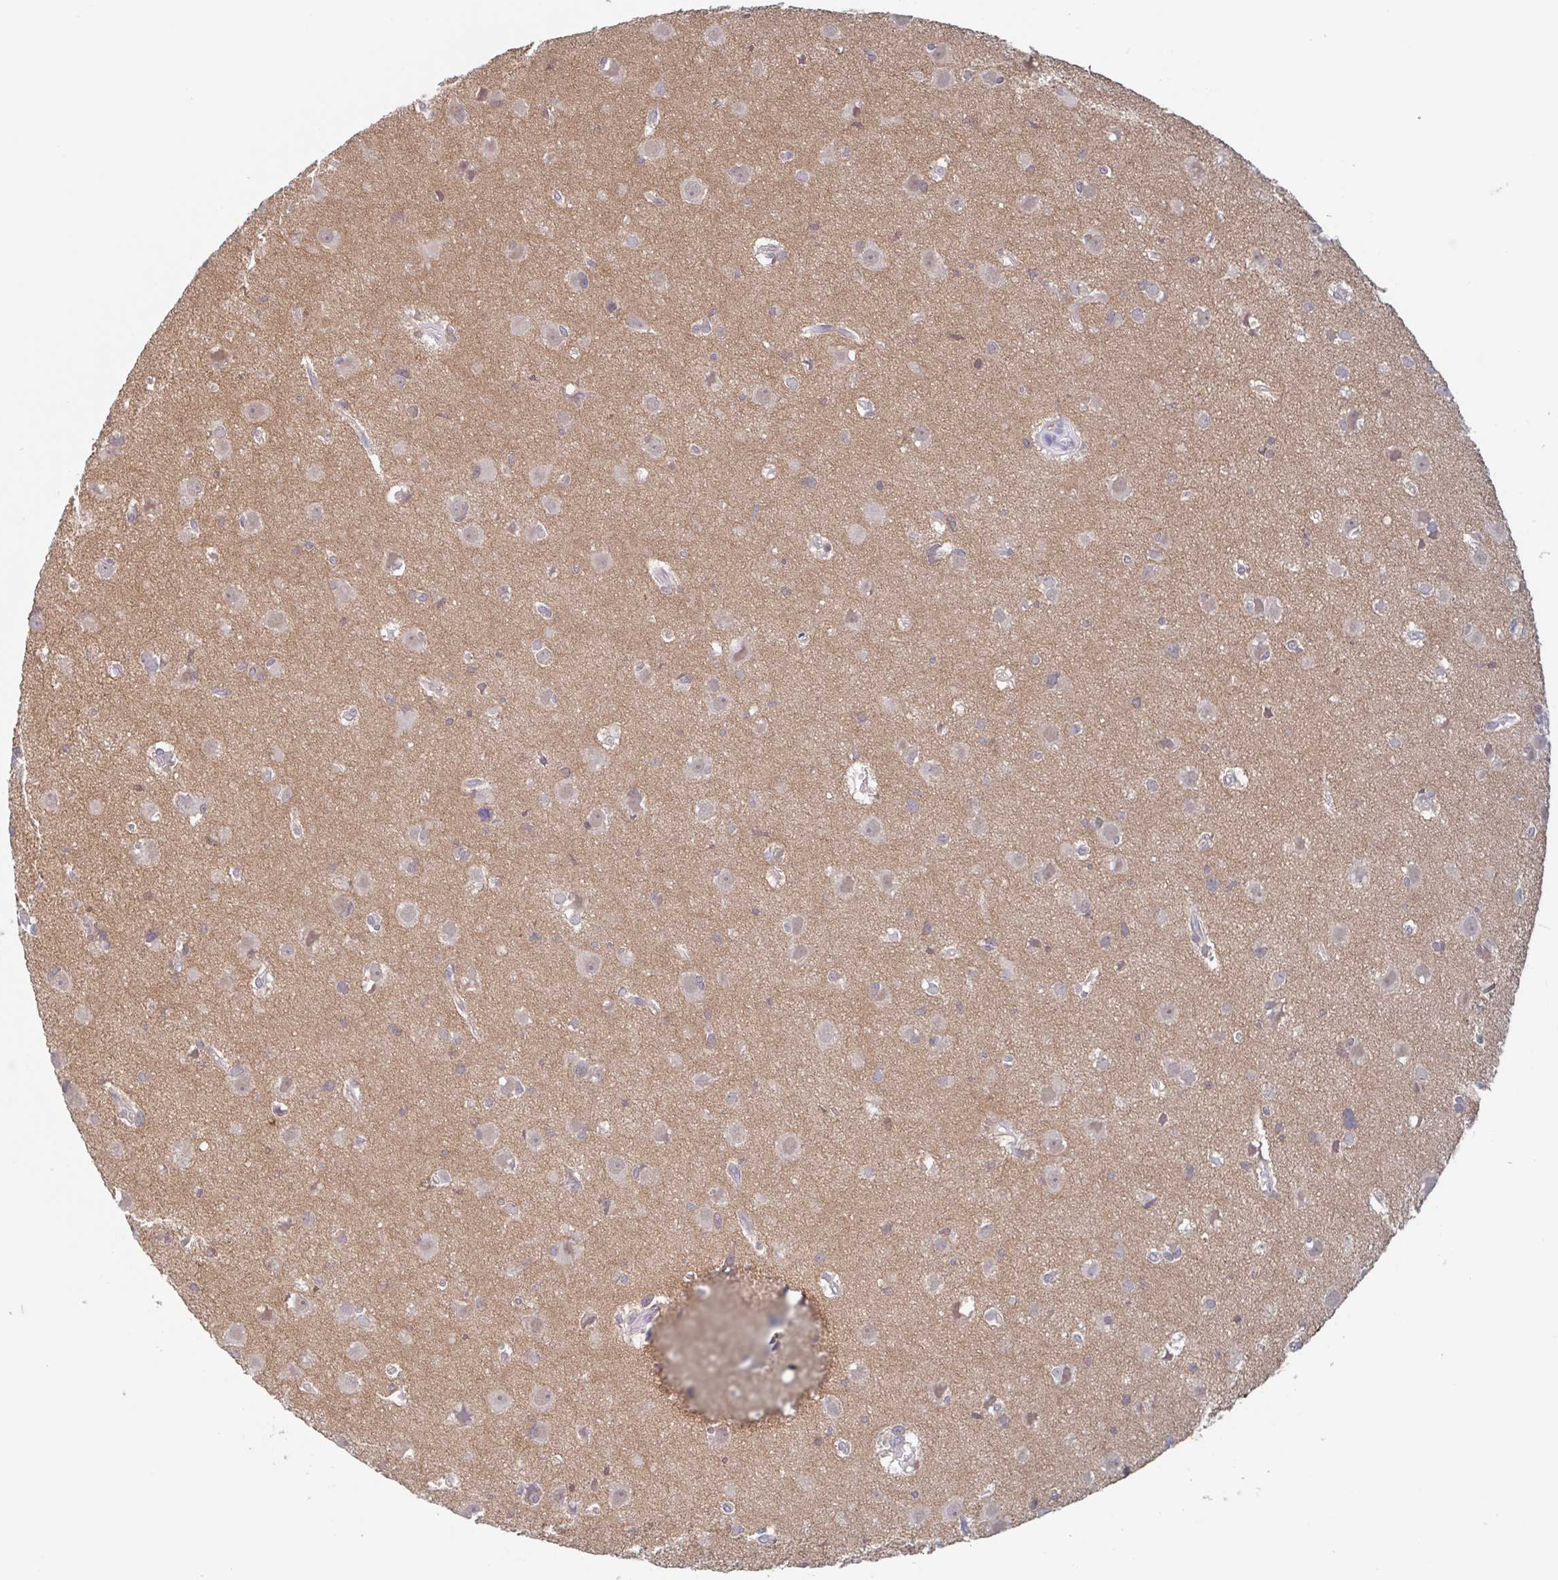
{"staining": {"intensity": "weak", "quantity": "25%-75%", "location": "cytoplasmic/membranous"}, "tissue": "glioma", "cell_type": "Tumor cells", "image_type": "cancer", "snomed": [{"axis": "morphology", "description": "Glioma, malignant, High grade"}, {"axis": "topography", "description": "Brain"}], "caption": "DAB (3,3'-diaminobenzidine) immunohistochemical staining of glioma exhibits weak cytoplasmic/membranous protein expression in about 25%-75% of tumor cells. (Stains: DAB (3,3'-diaminobenzidine) in brown, nuclei in blue, Microscopy: brightfield microscopy at high magnification).", "gene": "SURF1", "patient": {"sex": "male", "age": 23}}